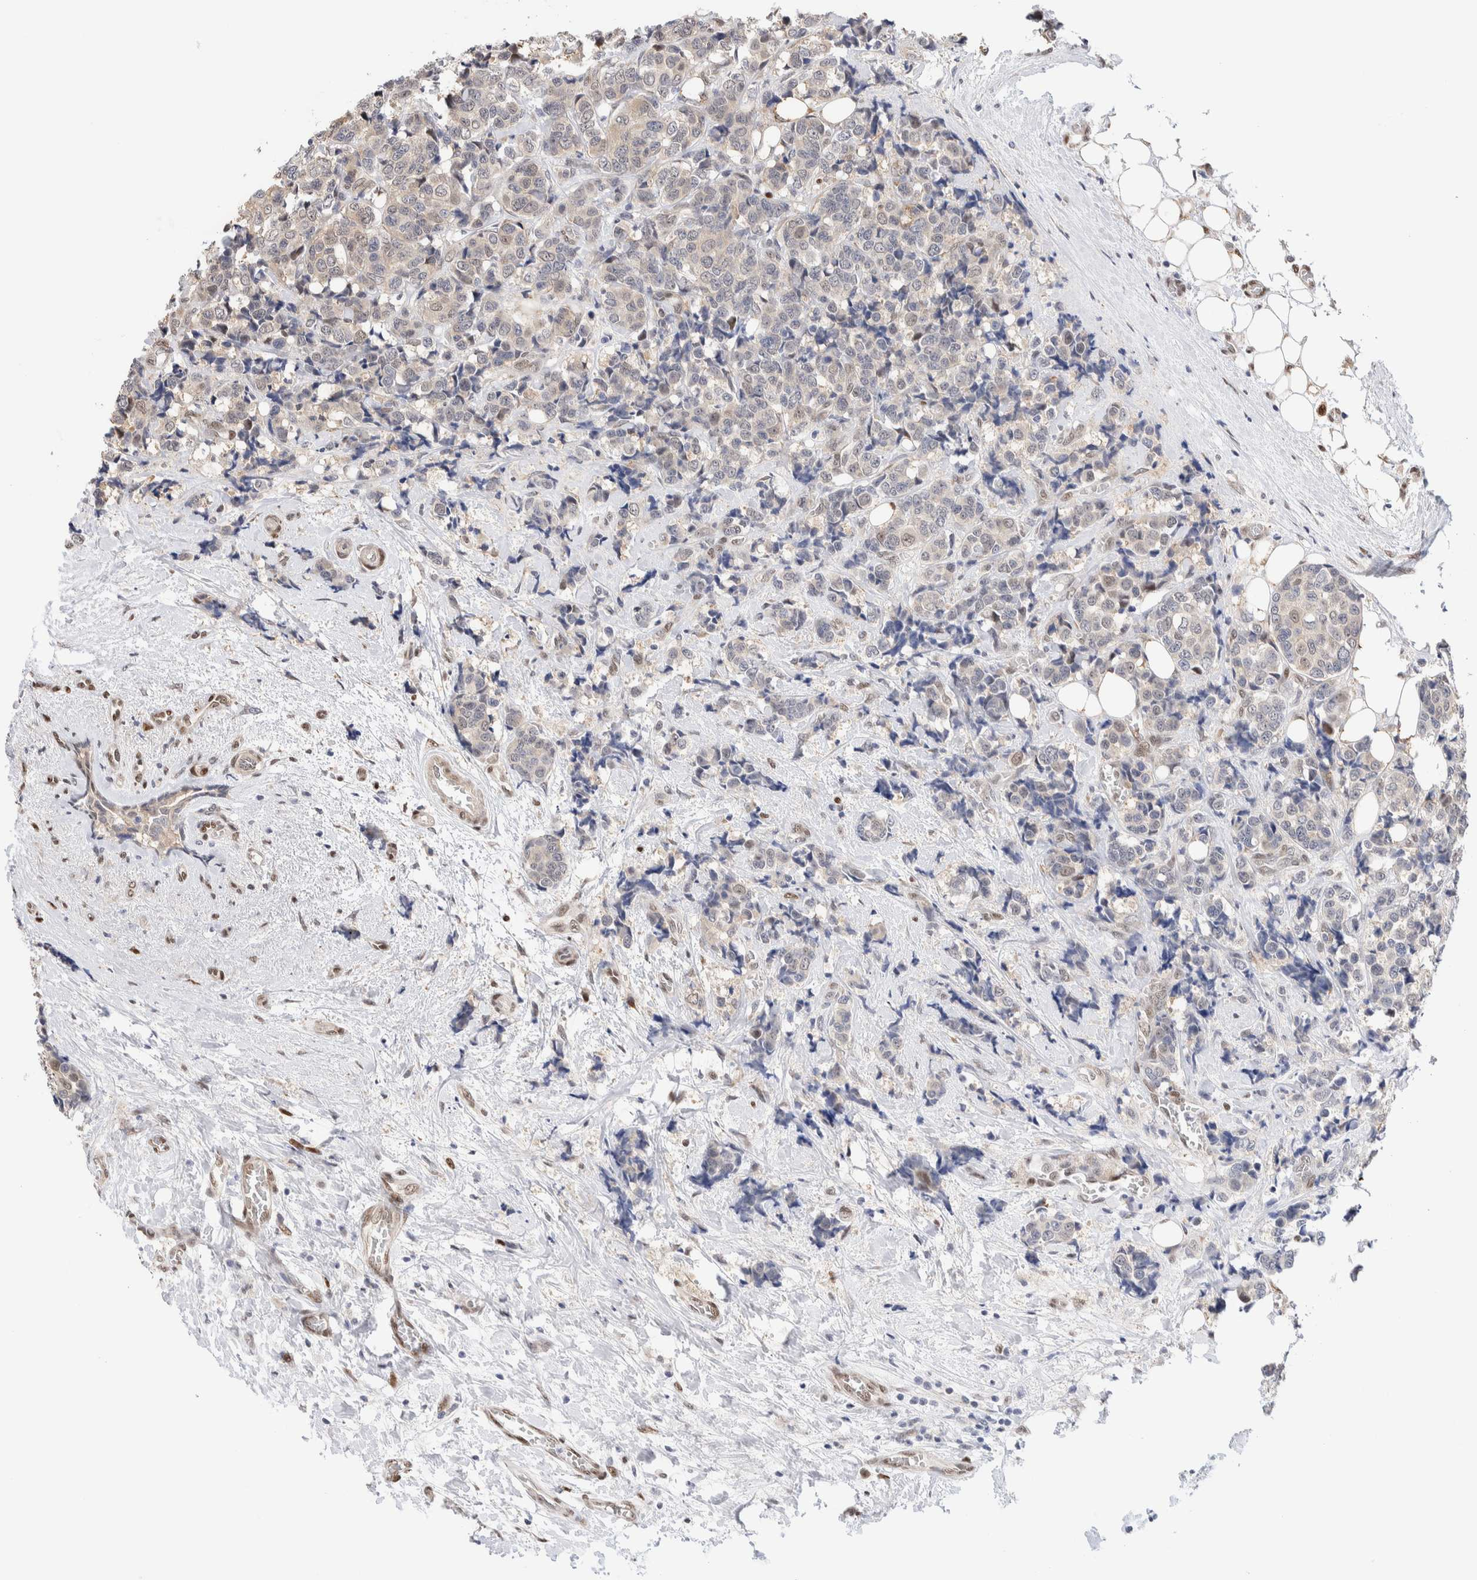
{"staining": {"intensity": "negative", "quantity": "none", "location": "none"}, "tissue": "breast cancer", "cell_type": "Tumor cells", "image_type": "cancer", "snomed": [{"axis": "morphology", "description": "Normal tissue, NOS"}, {"axis": "morphology", "description": "Duct carcinoma"}, {"axis": "topography", "description": "Breast"}], "caption": "Human breast cancer stained for a protein using IHC shows no positivity in tumor cells.", "gene": "NSMAF", "patient": {"sex": "female", "age": 43}}